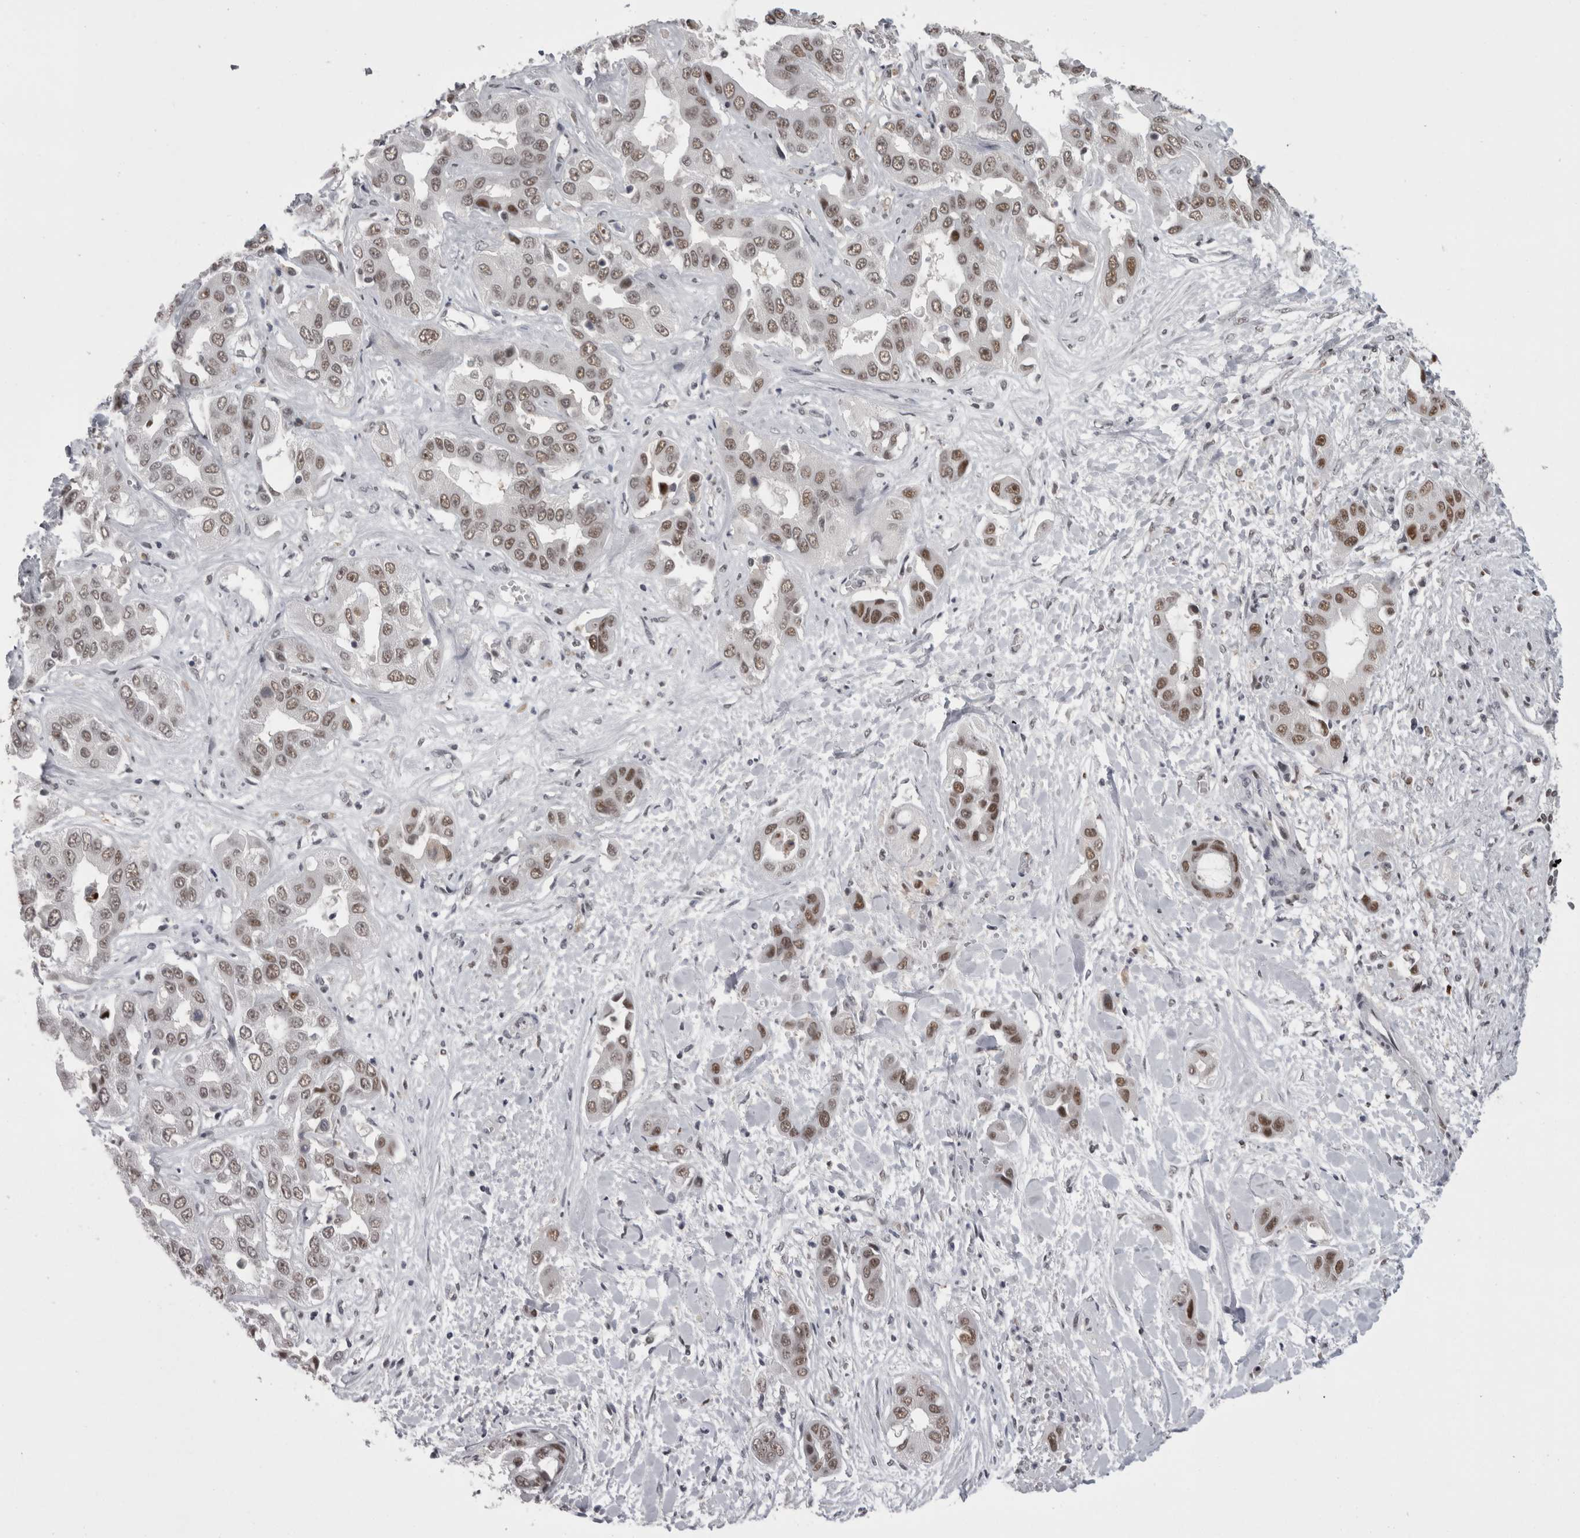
{"staining": {"intensity": "weak", "quantity": "25%-75%", "location": "nuclear"}, "tissue": "liver cancer", "cell_type": "Tumor cells", "image_type": "cancer", "snomed": [{"axis": "morphology", "description": "Cholangiocarcinoma"}, {"axis": "topography", "description": "Liver"}], "caption": "Tumor cells display low levels of weak nuclear staining in approximately 25%-75% of cells in liver cholangiocarcinoma. Using DAB (3,3'-diaminobenzidine) (brown) and hematoxylin (blue) stains, captured at high magnification using brightfield microscopy.", "gene": "SNRNP40", "patient": {"sex": "female", "age": 52}}